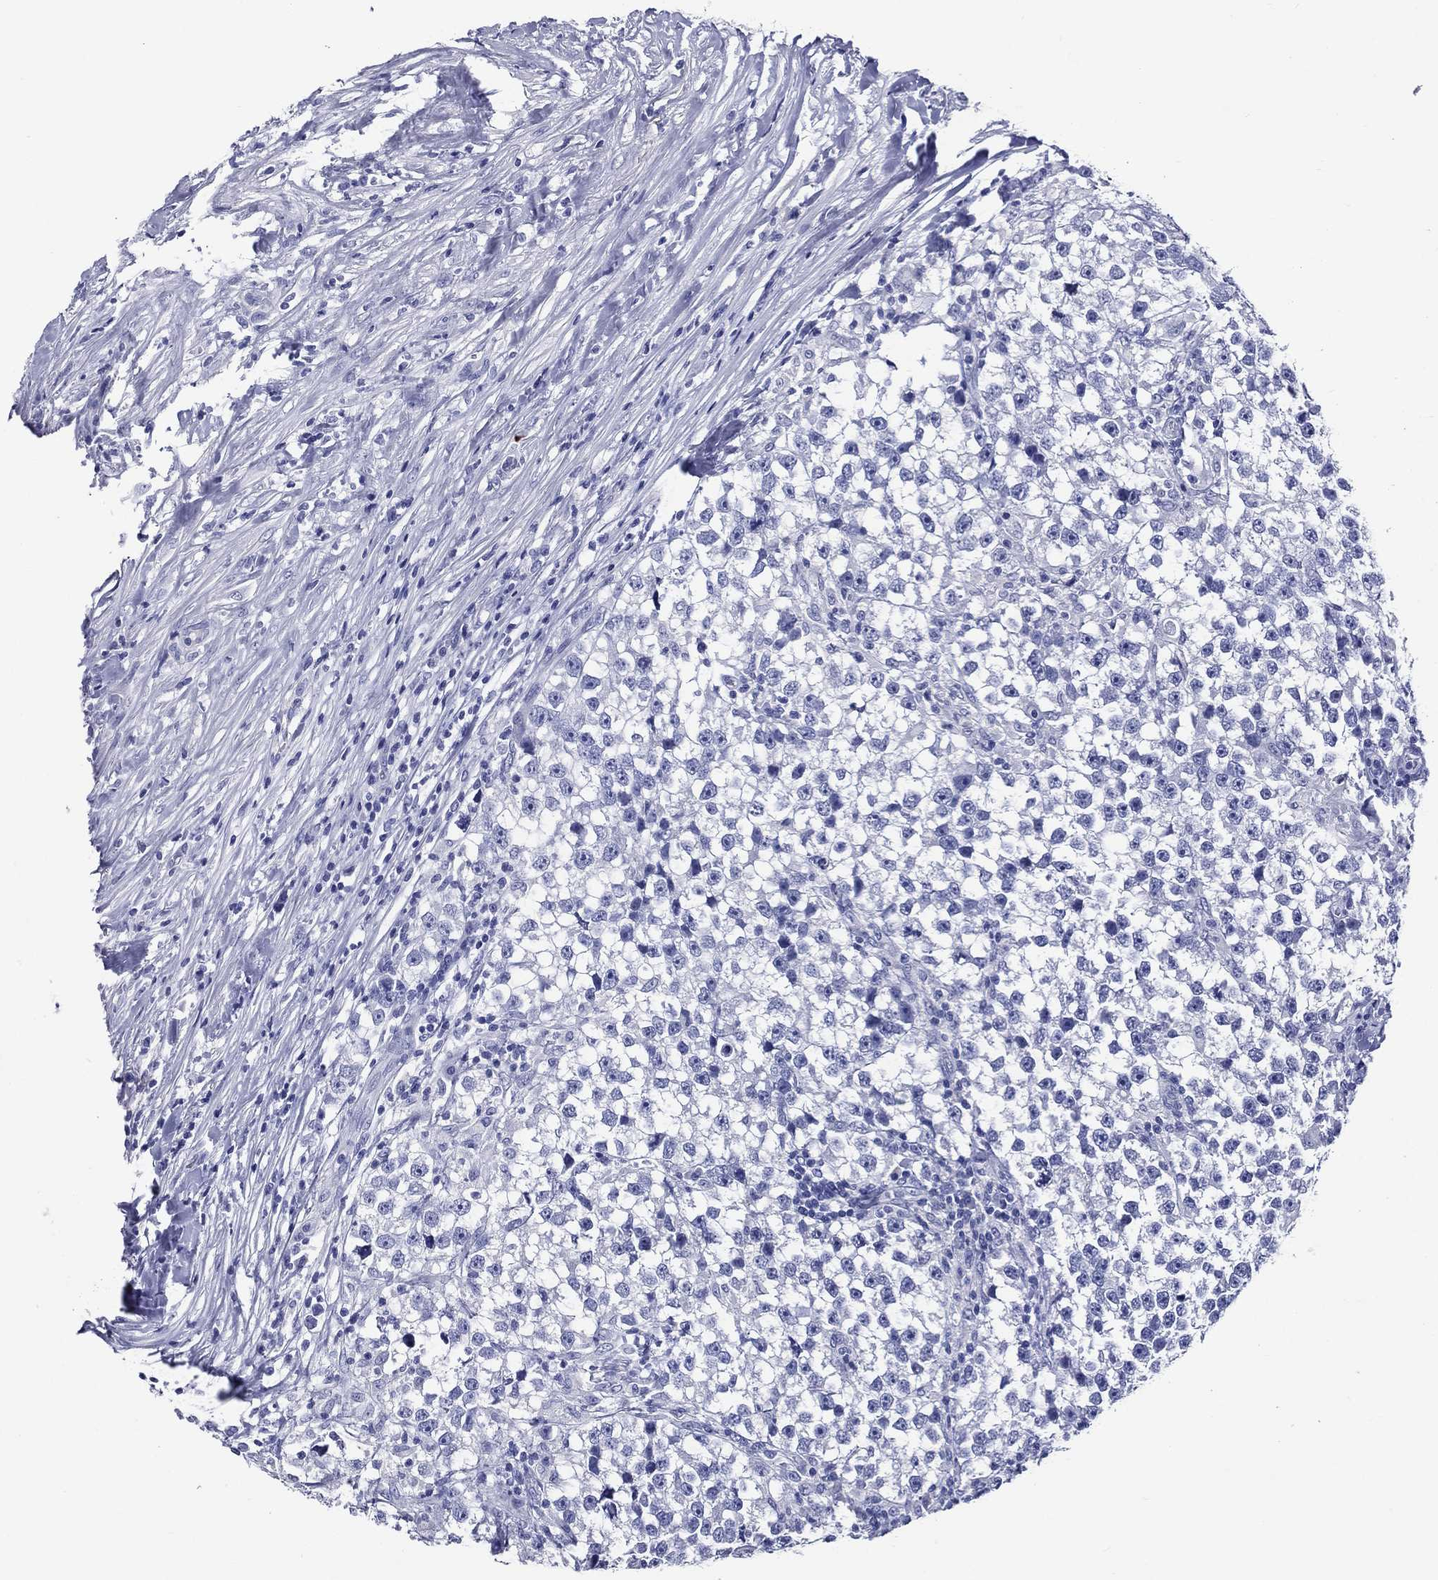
{"staining": {"intensity": "negative", "quantity": "none", "location": "none"}, "tissue": "testis cancer", "cell_type": "Tumor cells", "image_type": "cancer", "snomed": [{"axis": "morphology", "description": "Seminoma, NOS"}, {"axis": "topography", "description": "Testis"}], "caption": "High magnification brightfield microscopy of testis cancer stained with DAB (brown) and counterstained with hematoxylin (blue): tumor cells show no significant staining.", "gene": "ACE2", "patient": {"sex": "male", "age": 46}}